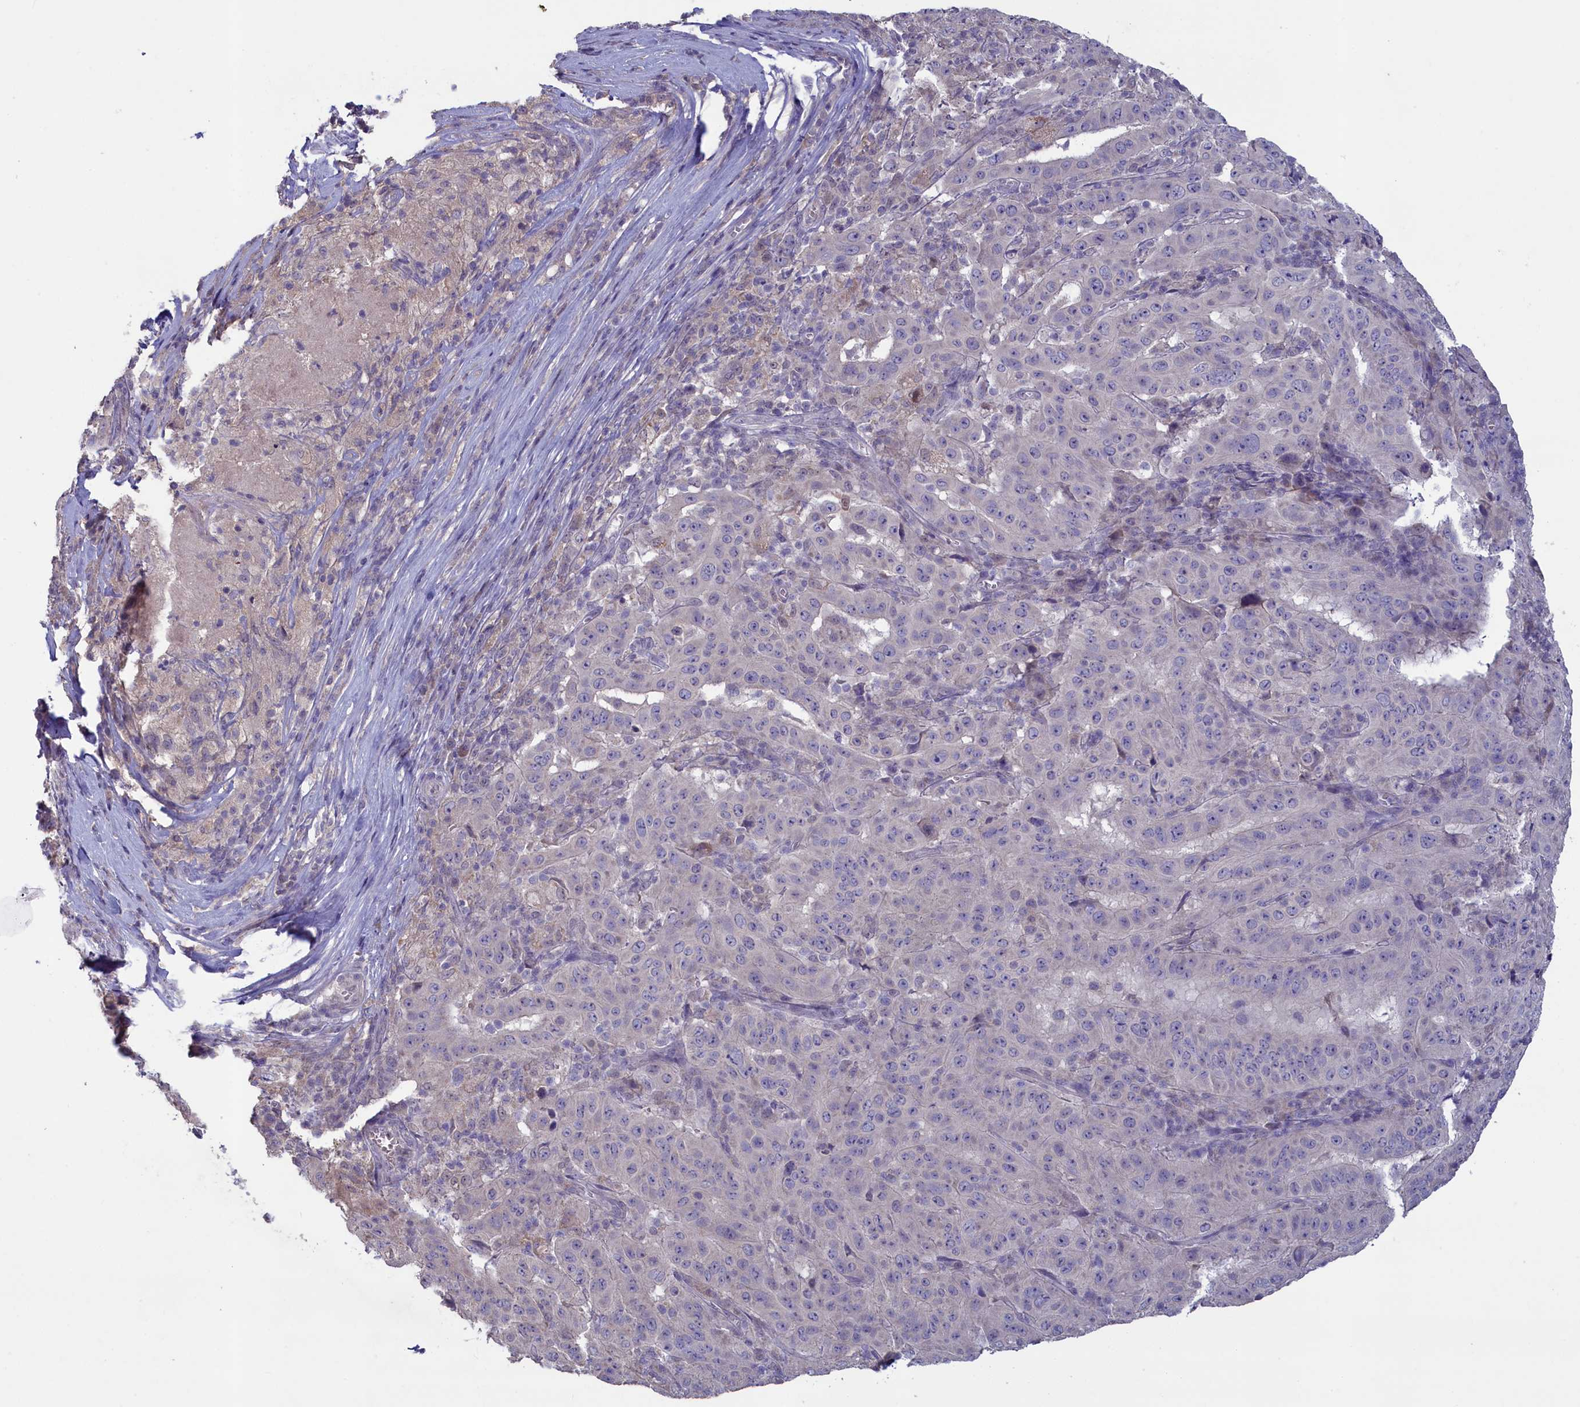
{"staining": {"intensity": "negative", "quantity": "none", "location": "none"}, "tissue": "pancreatic cancer", "cell_type": "Tumor cells", "image_type": "cancer", "snomed": [{"axis": "morphology", "description": "Adenocarcinoma, NOS"}, {"axis": "topography", "description": "Pancreas"}], "caption": "Pancreatic cancer (adenocarcinoma) was stained to show a protein in brown. There is no significant positivity in tumor cells. (DAB (3,3'-diaminobenzidine) immunohistochemistry, high magnification).", "gene": "ATF7IP2", "patient": {"sex": "male", "age": 63}}